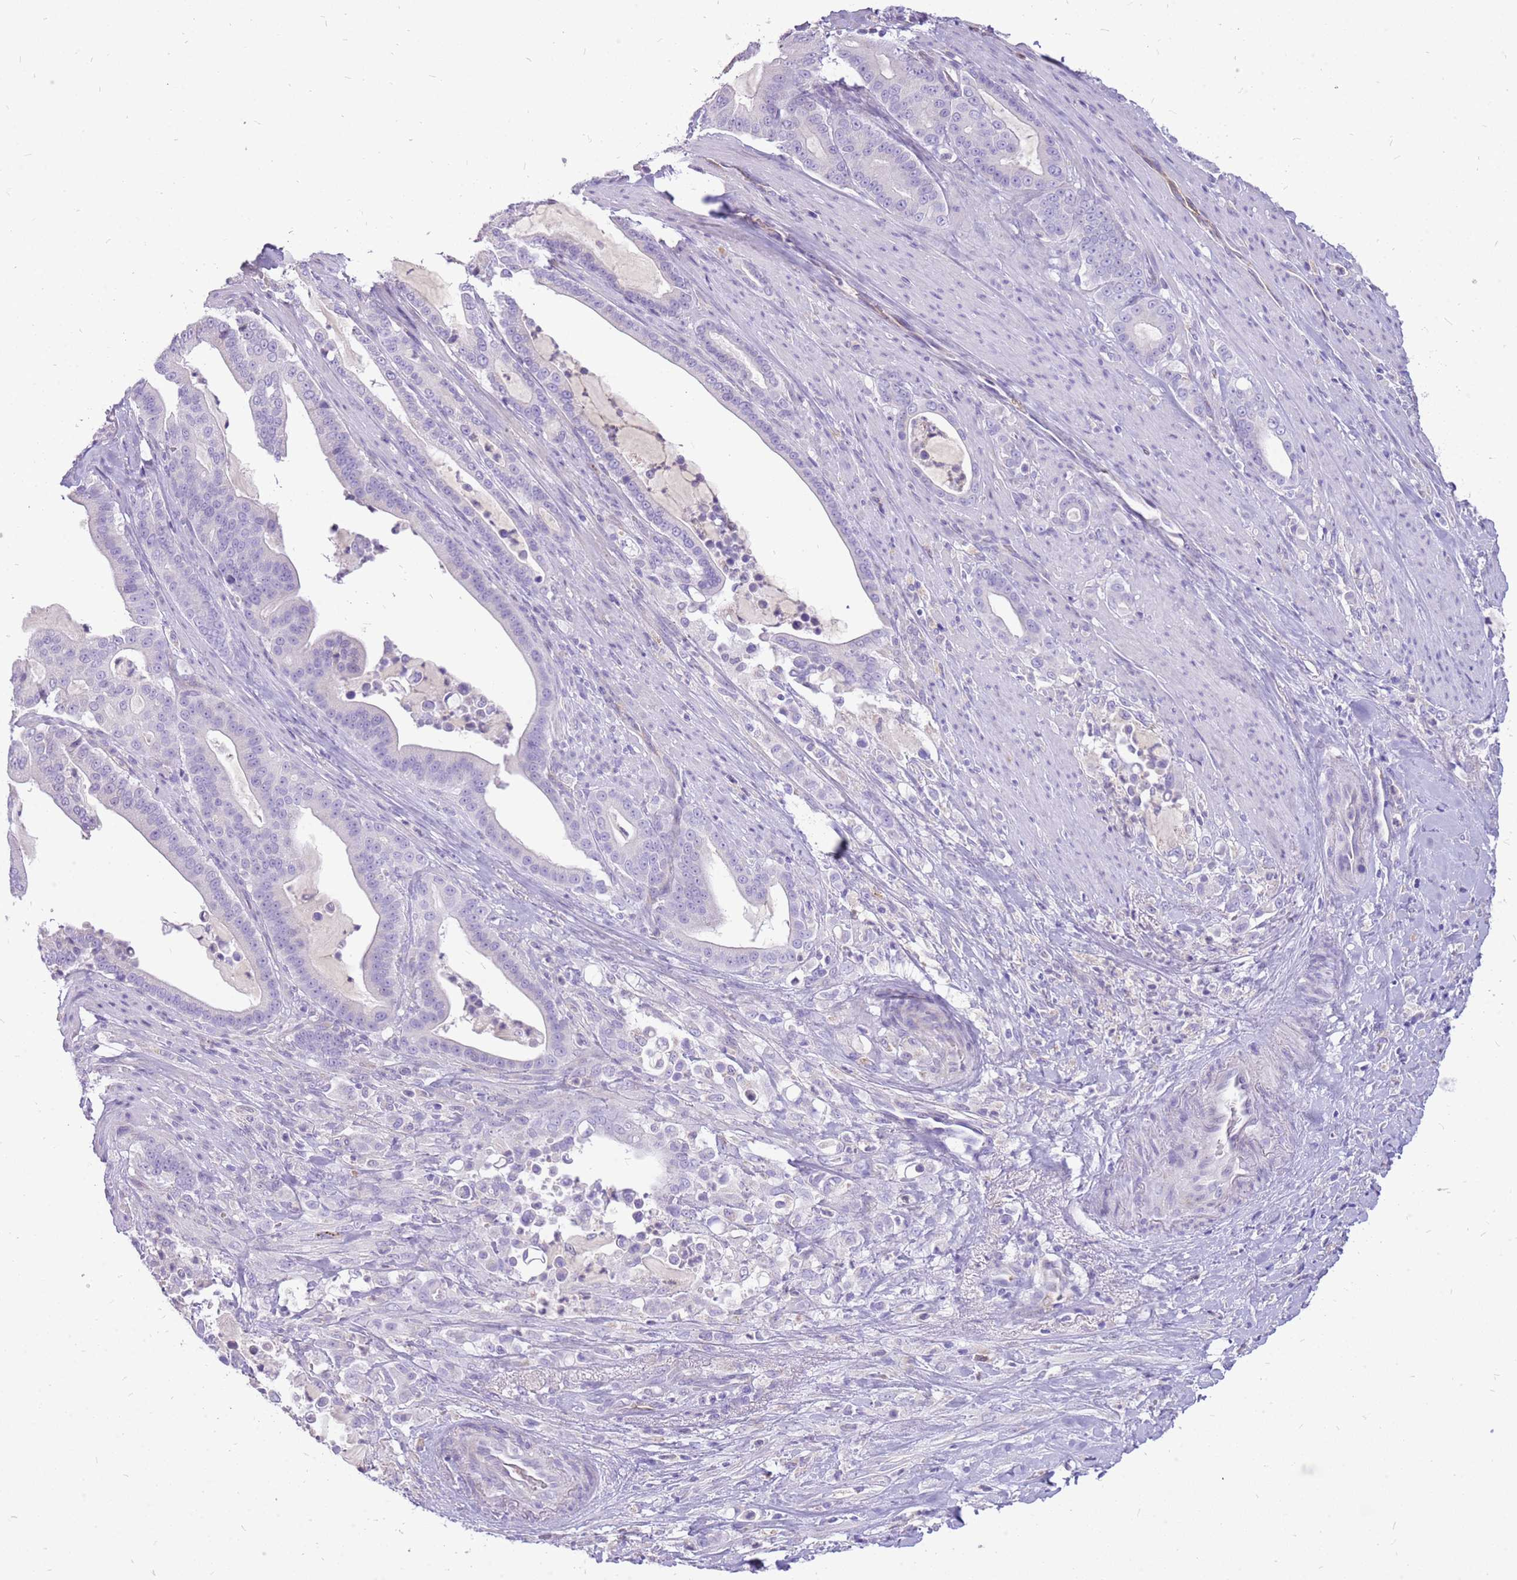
{"staining": {"intensity": "negative", "quantity": "none", "location": "none"}, "tissue": "pancreatic cancer", "cell_type": "Tumor cells", "image_type": "cancer", "snomed": [{"axis": "morphology", "description": "Adenocarcinoma, NOS"}, {"axis": "topography", "description": "Pancreas"}], "caption": "This is an immunohistochemistry (IHC) micrograph of human adenocarcinoma (pancreatic). There is no positivity in tumor cells.", "gene": "PCNX1", "patient": {"sex": "male", "age": 63}}